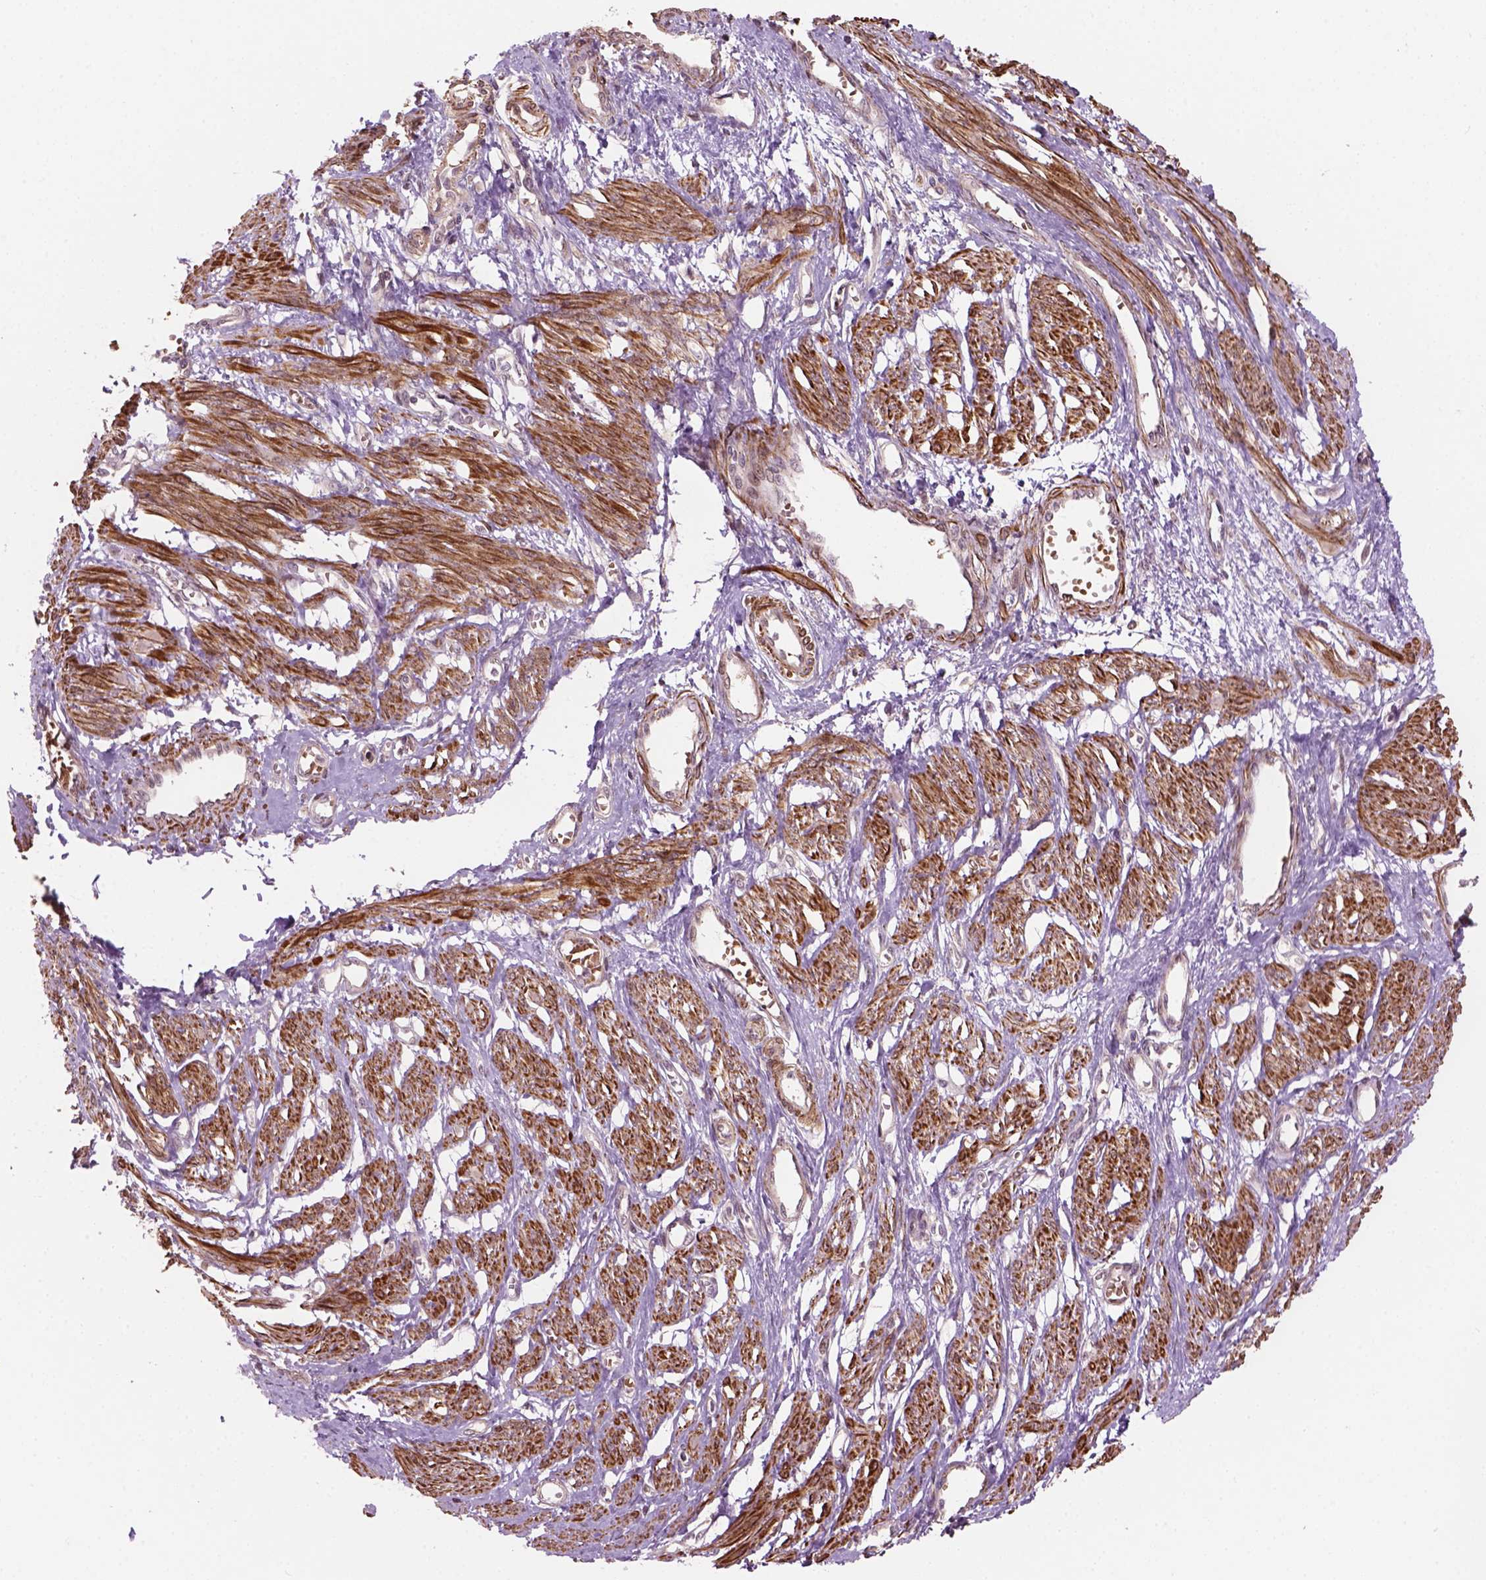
{"staining": {"intensity": "moderate", "quantity": "25%-75%", "location": "cytoplasmic/membranous"}, "tissue": "smooth muscle", "cell_type": "Smooth muscle cells", "image_type": "normal", "snomed": [{"axis": "morphology", "description": "Normal tissue, NOS"}, {"axis": "topography", "description": "Smooth muscle"}, {"axis": "topography", "description": "Uterus"}], "caption": "Approximately 25%-75% of smooth muscle cells in benign human smooth muscle display moderate cytoplasmic/membranous protein expression as visualized by brown immunohistochemical staining.", "gene": "PSMD11", "patient": {"sex": "female", "age": 39}}